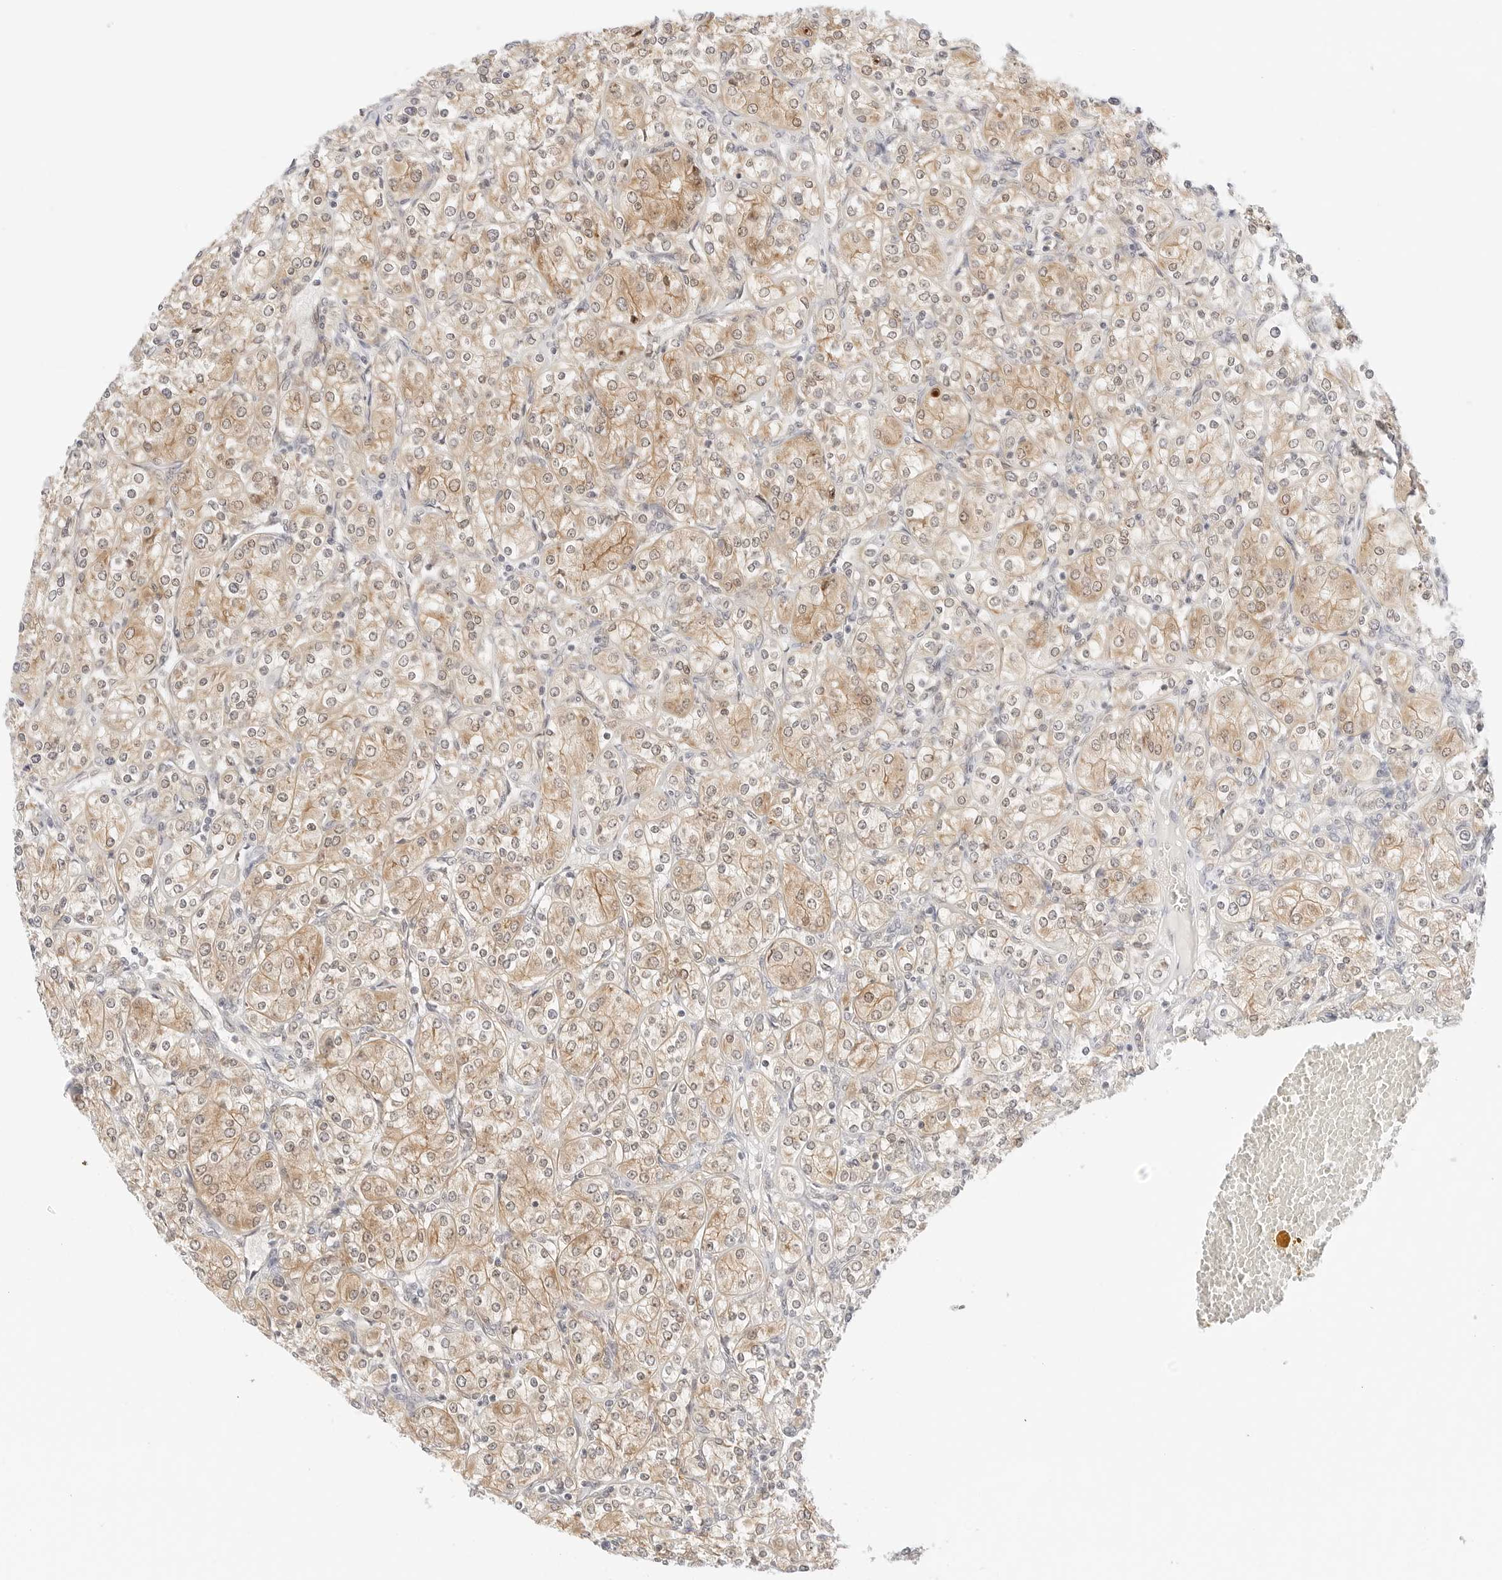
{"staining": {"intensity": "weak", "quantity": ">75%", "location": "cytoplasmic/membranous"}, "tissue": "renal cancer", "cell_type": "Tumor cells", "image_type": "cancer", "snomed": [{"axis": "morphology", "description": "Adenocarcinoma, NOS"}, {"axis": "topography", "description": "Kidney"}], "caption": "Tumor cells reveal weak cytoplasmic/membranous positivity in about >75% of cells in renal cancer (adenocarcinoma). (brown staining indicates protein expression, while blue staining denotes nuclei).", "gene": "ERO1B", "patient": {"sex": "male", "age": 77}}